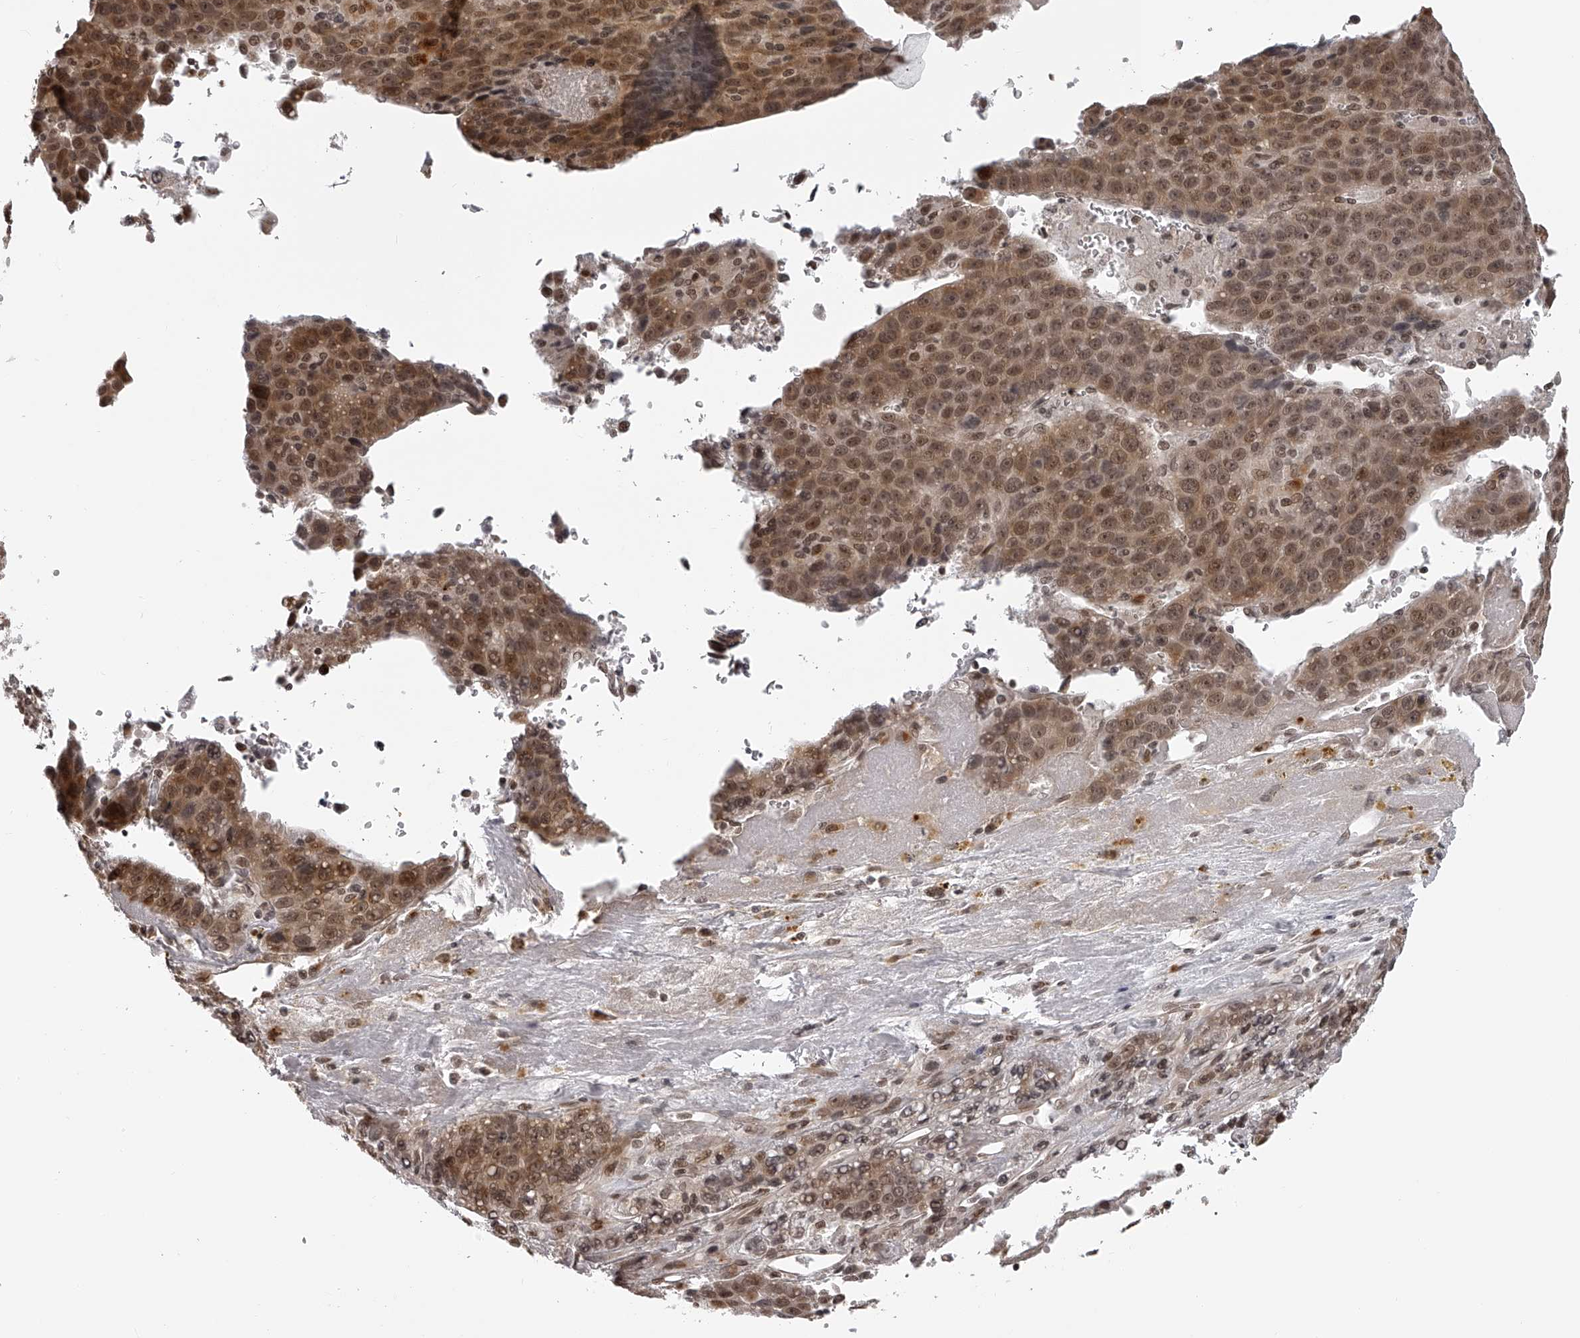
{"staining": {"intensity": "moderate", "quantity": ">75%", "location": "cytoplasmic/membranous,nuclear"}, "tissue": "liver cancer", "cell_type": "Tumor cells", "image_type": "cancer", "snomed": [{"axis": "morphology", "description": "Carcinoma, Hepatocellular, NOS"}, {"axis": "topography", "description": "Liver"}], "caption": "IHC histopathology image of neoplastic tissue: human hepatocellular carcinoma (liver) stained using IHC demonstrates medium levels of moderate protein expression localized specifically in the cytoplasmic/membranous and nuclear of tumor cells, appearing as a cytoplasmic/membranous and nuclear brown color.", "gene": "ODF2L", "patient": {"sex": "female", "age": 53}}